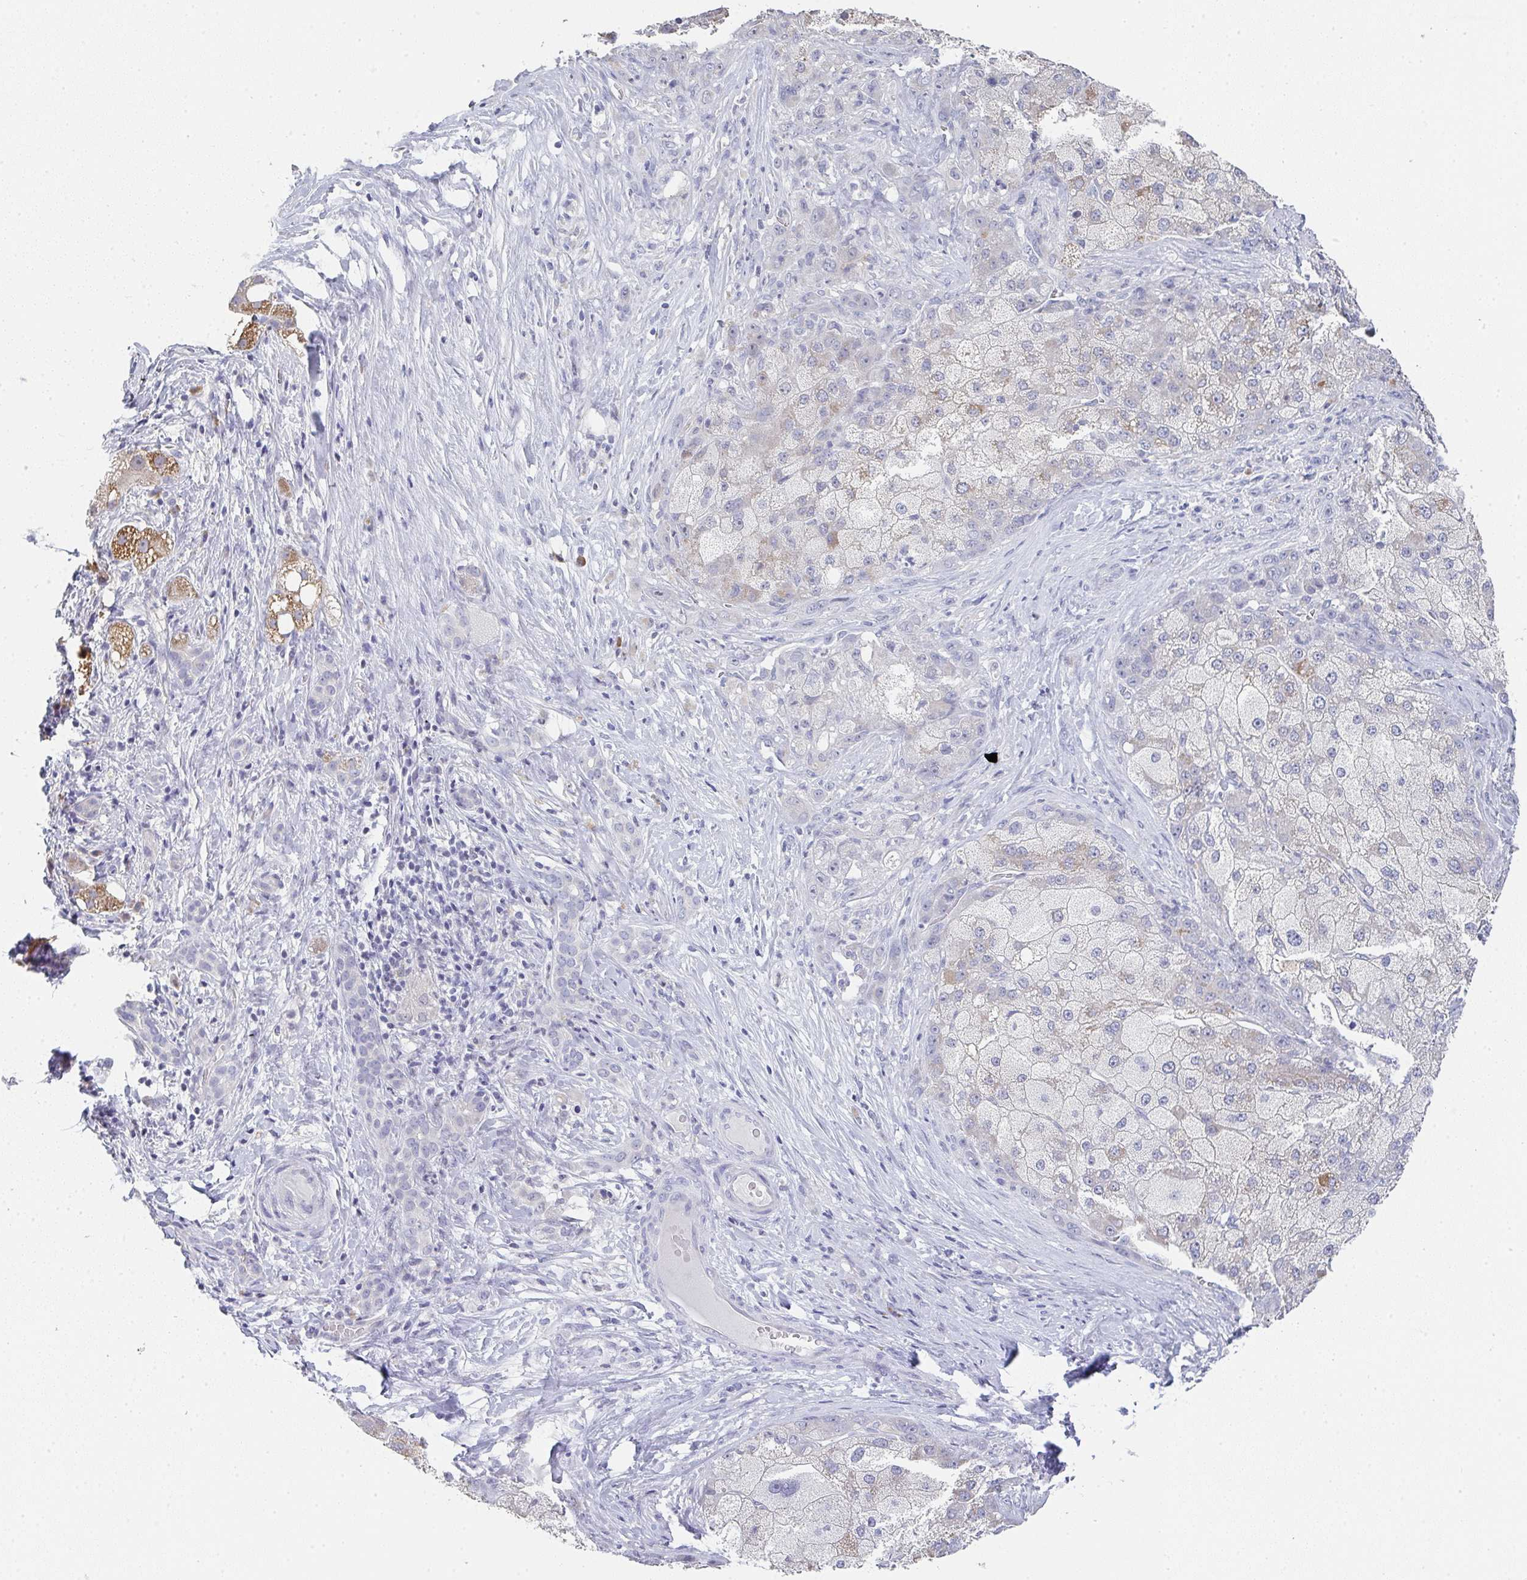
{"staining": {"intensity": "moderate", "quantity": "25%-75%", "location": "cytoplasmic/membranous"}, "tissue": "liver cancer", "cell_type": "Tumor cells", "image_type": "cancer", "snomed": [{"axis": "morphology", "description": "Carcinoma, Hepatocellular, NOS"}, {"axis": "topography", "description": "Liver"}], "caption": "Immunohistochemistry (IHC) micrograph of neoplastic tissue: human liver cancer (hepatocellular carcinoma) stained using IHC shows medium levels of moderate protein expression localized specifically in the cytoplasmic/membranous of tumor cells, appearing as a cytoplasmic/membranous brown color.", "gene": "NOXRED1", "patient": {"sex": "male", "age": 67}}